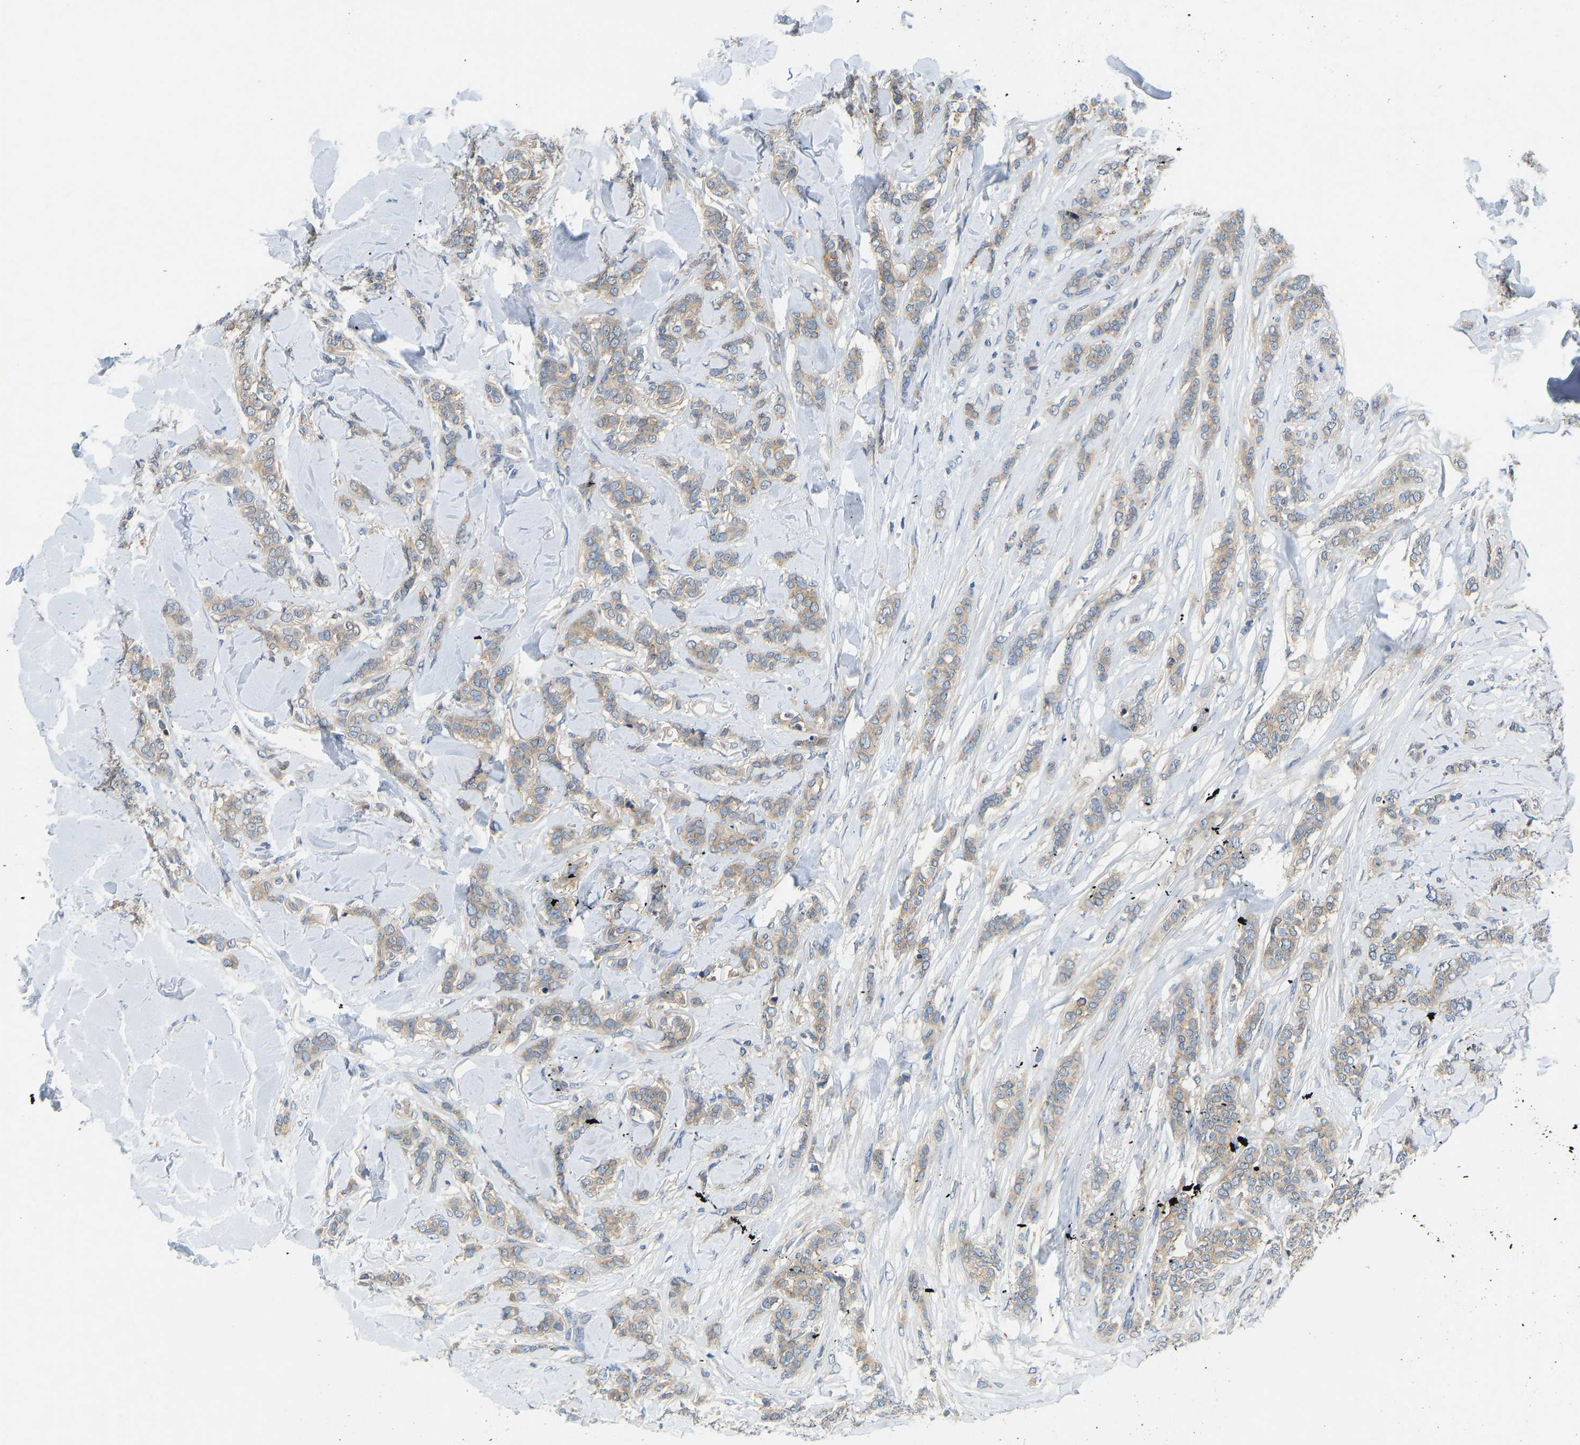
{"staining": {"intensity": "weak", "quantity": ">75%", "location": "cytoplasmic/membranous"}, "tissue": "breast cancer", "cell_type": "Tumor cells", "image_type": "cancer", "snomed": [{"axis": "morphology", "description": "Lobular carcinoma"}, {"axis": "topography", "description": "Skin"}, {"axis": "topography", "description": "Breast"}], "caption": "Human lobular carcinoma (breast) stained with a protein marker exhibits weak staining in tumor cells.", "gene": "NDRG3", "patient": {"sex": "female", "age": 46}}